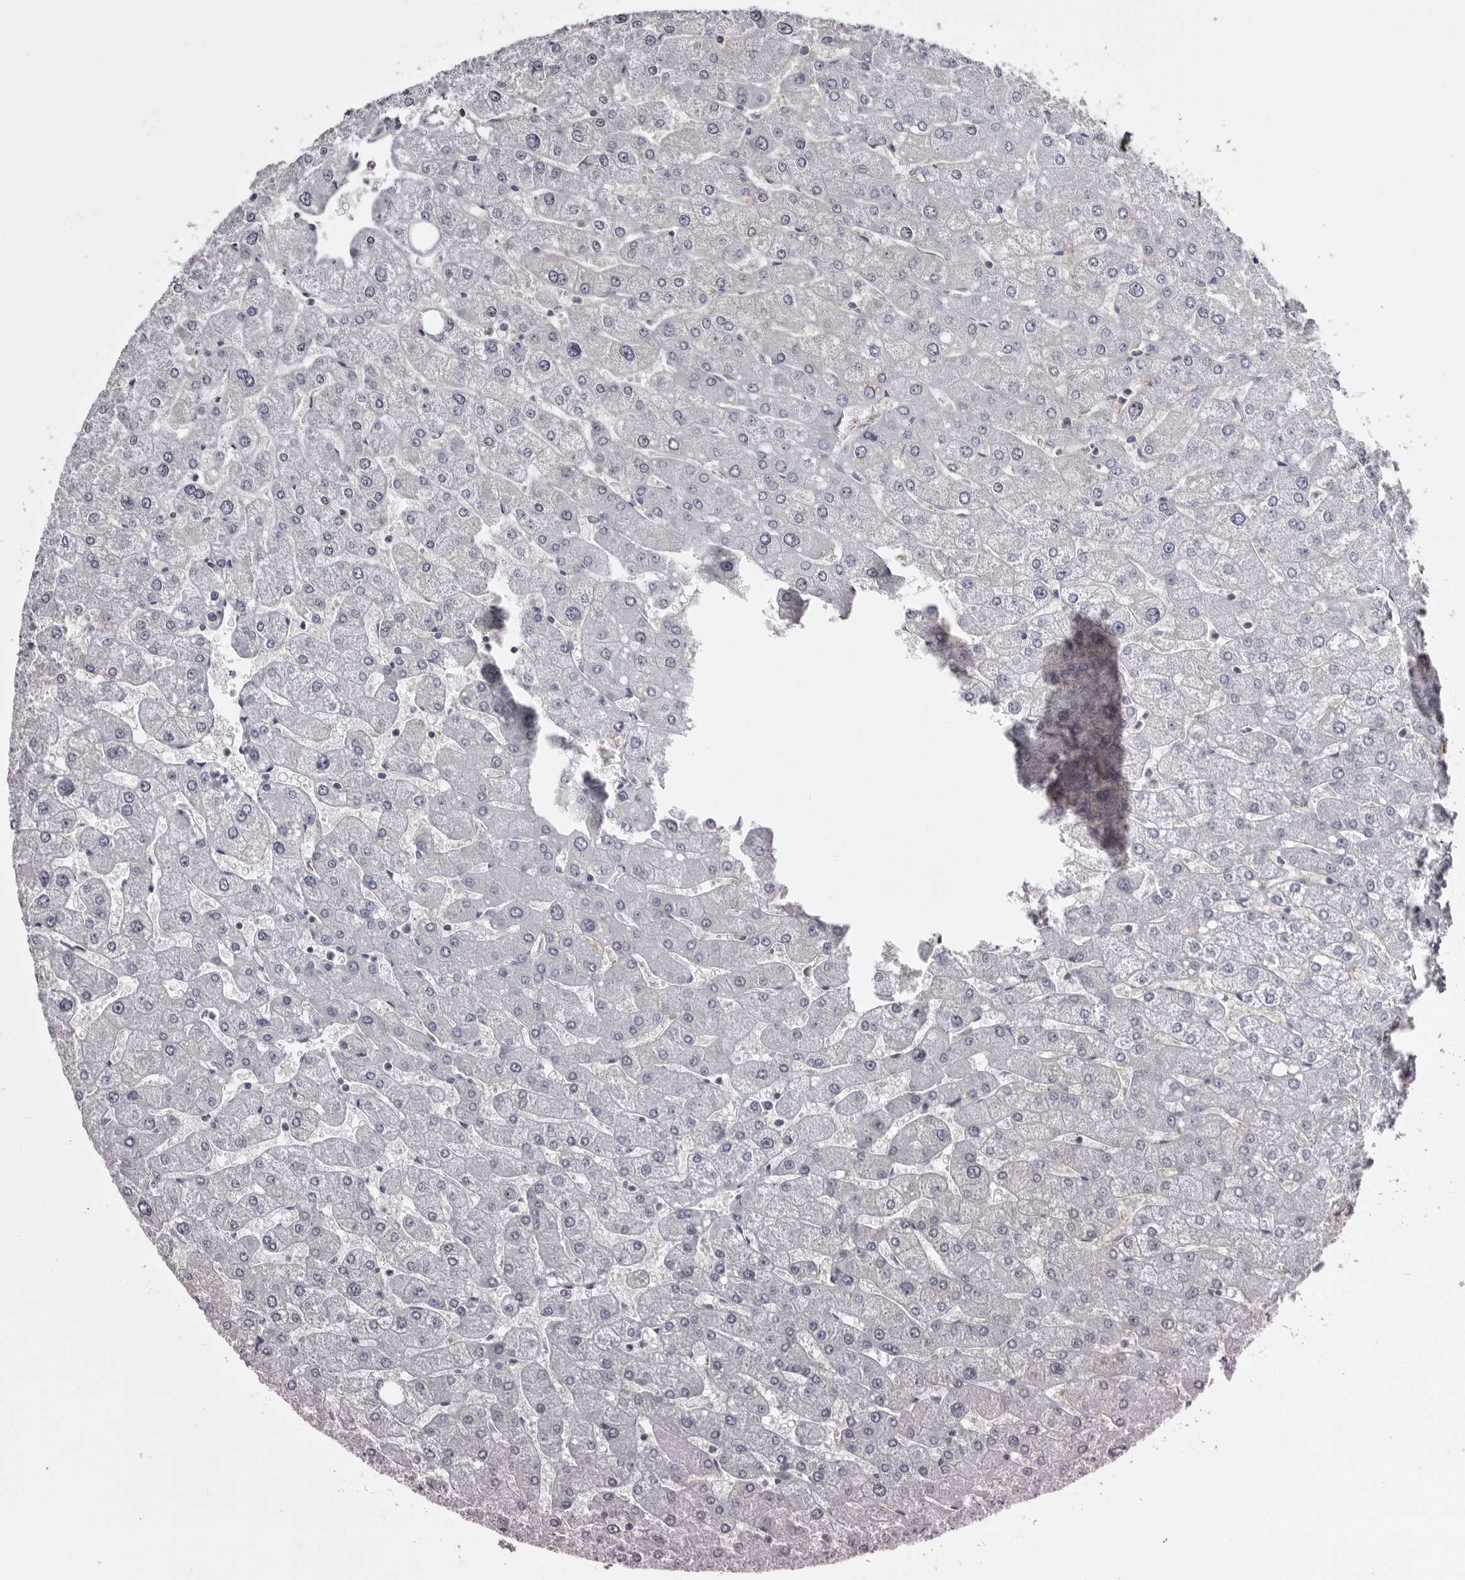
{"staining": {"intensity": "moderate", "quantity": ">75%", "location": "cytoplasmic/membranous"}, "tissue": "liver", "cell_type": "Cholangiocytes", "image_type": "normal", "snomed": [{"axis": "morphology", "description": "Normal tissue, NOS"}, {"axis": "topography", "description": "Liver"}], "caption": "Protein staining shows moderate cytoplasmic/membranous expression in about >75% of cholangiocytes in unremarkable liver.", "gene": "LAD1", "patient": {"sex": "male", "age": 55}}